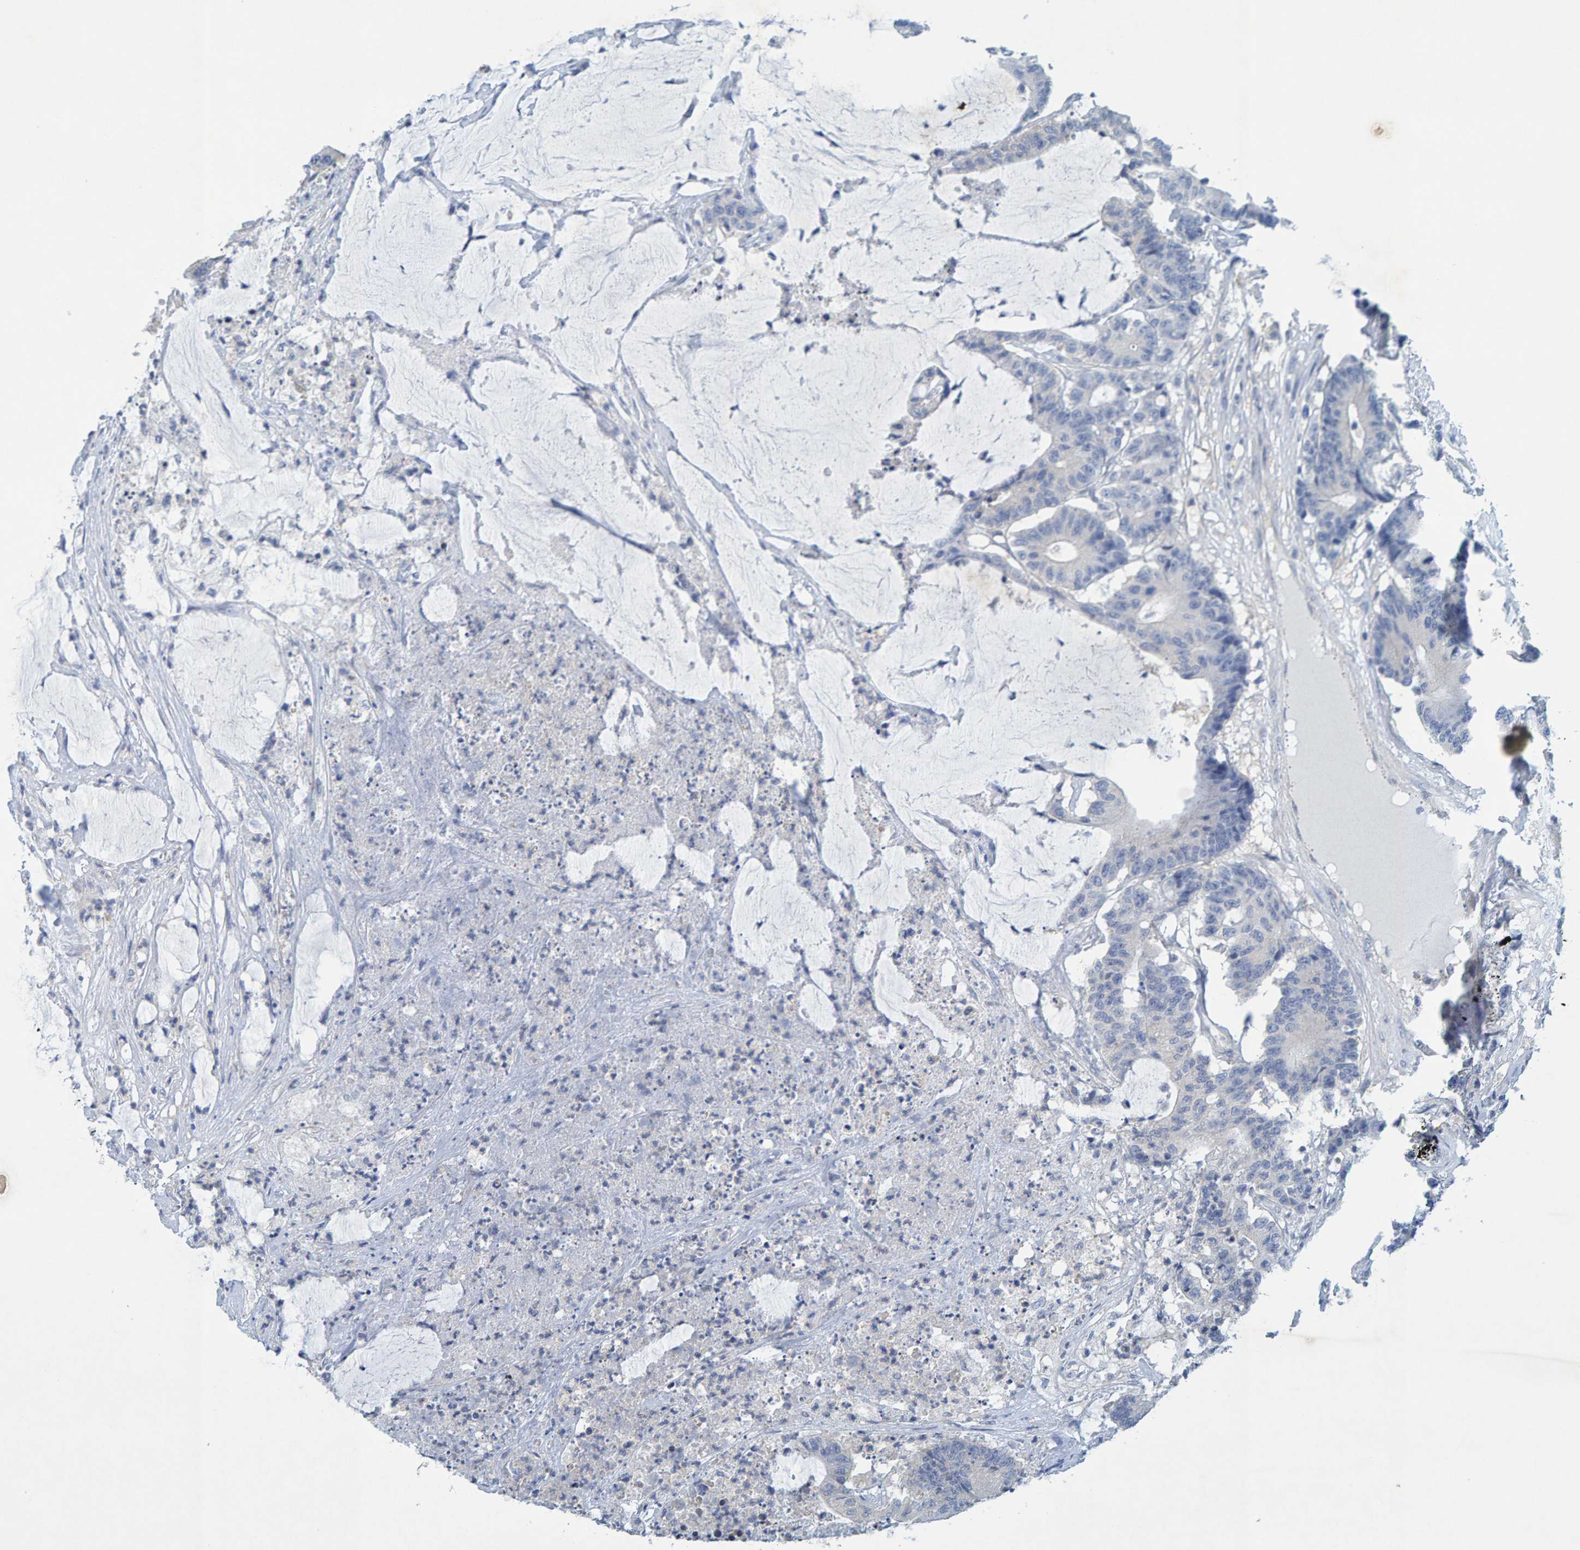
{"staining": {"intensity": "negative", "quantity": "none", "location": "none"}, "tissue": "colorectal cancer", "cell_type": "Tumor cells", "image_type": "cancer", "snomed": [{"axis": "morphology", "description": "Adenocarcinoma, NOS"}, {"axis": "topography", "description": "Colon"}], "caption": "IHC histopathology image of neoplastic tissue: human colorectal adenocarcinoma stained with DAB reveals no significant protein expression in tumor cells.", "gene": "ALAD", "patient": {"sex": "female", "age": 84}}